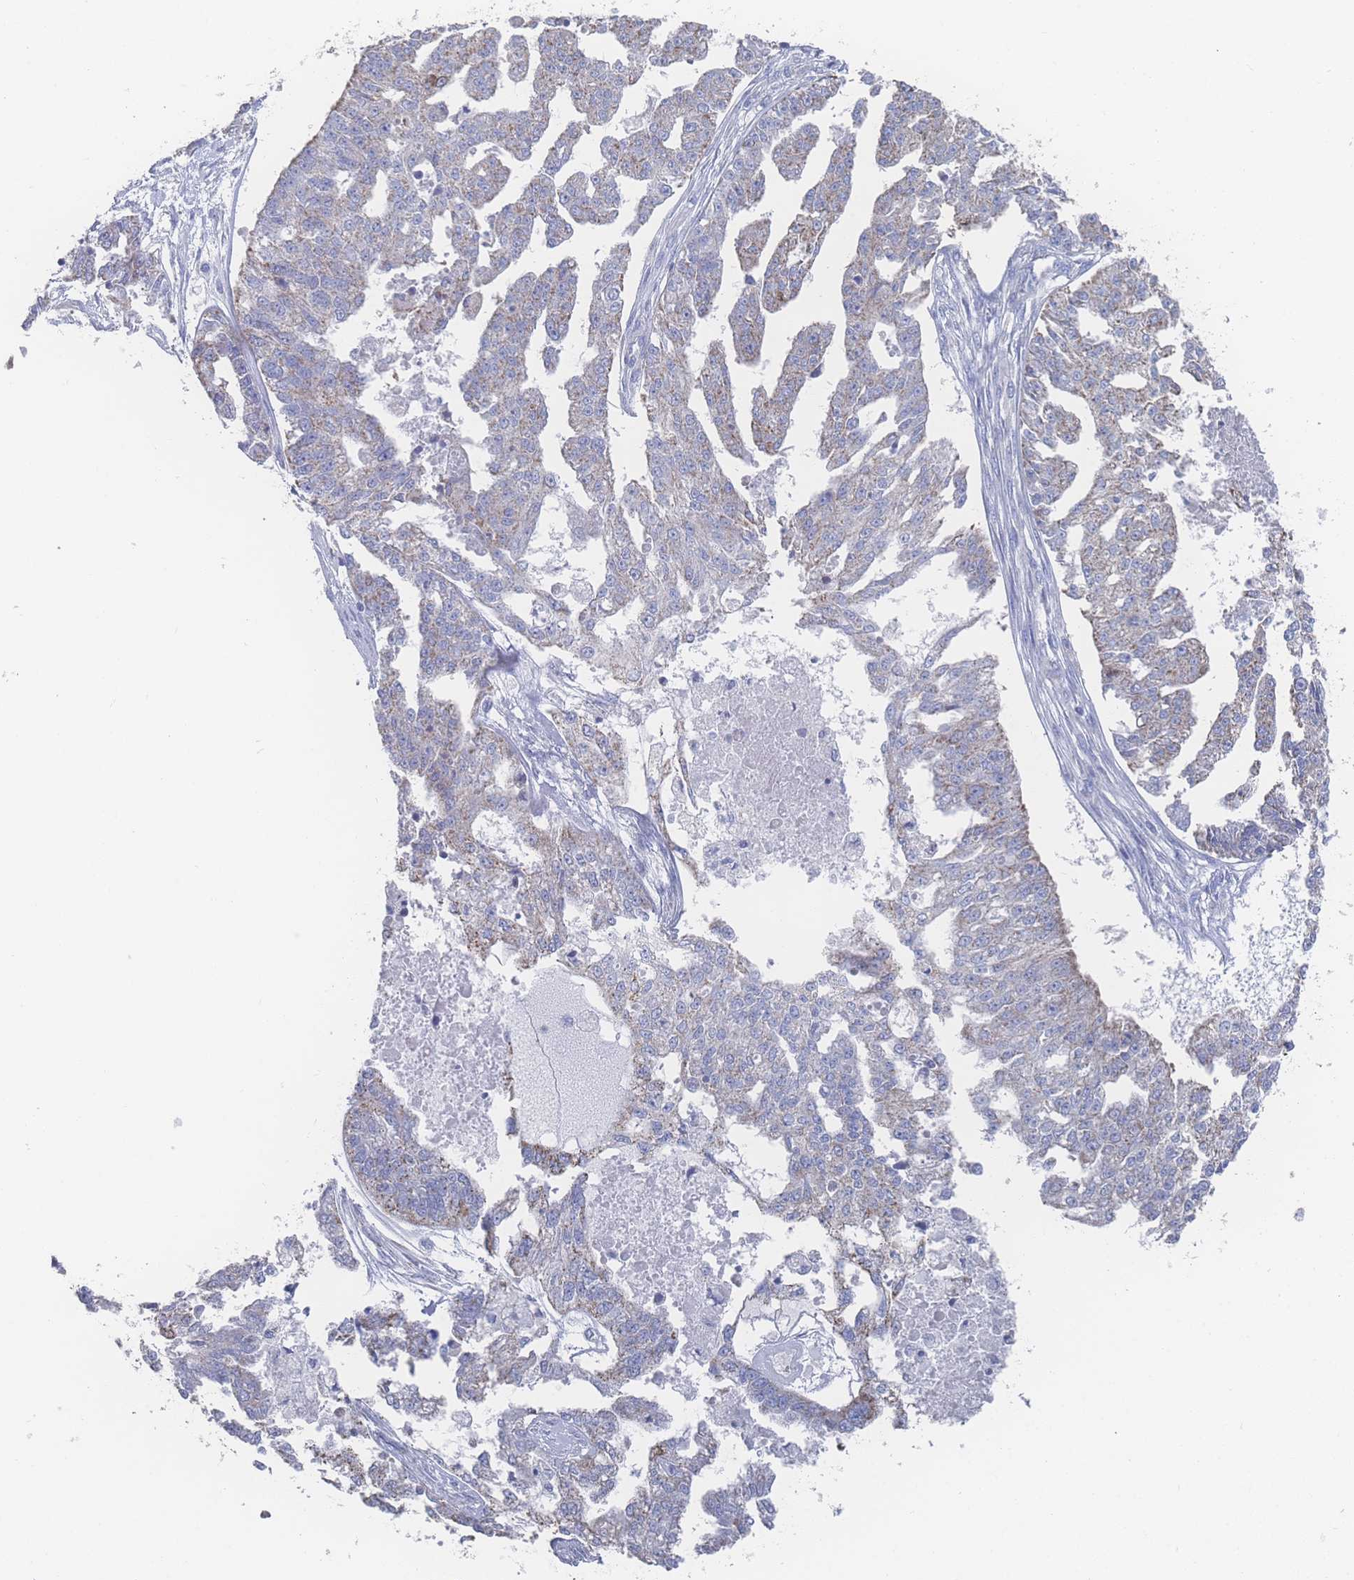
{"staining": {"intensity": "weak", "quantity": "<25%", "location": "cytoplasmic/membranous"}, "tissue": "ovarian cancer", "cell_type": "Tumor cells", "image_type": "cancer", "snomed": [{"axis": "morphology", "description": "Cystadenocarcinoma, serous, NOS"}, {"axis": "topography", "description": "Ovary"}], "caption": "Ovarian serous cystadenocarcinoma stained for a protein using IHC displays no staining tumor cells.", "gene": "SNPH", "patient": {"sex": "female", "age": 58}}